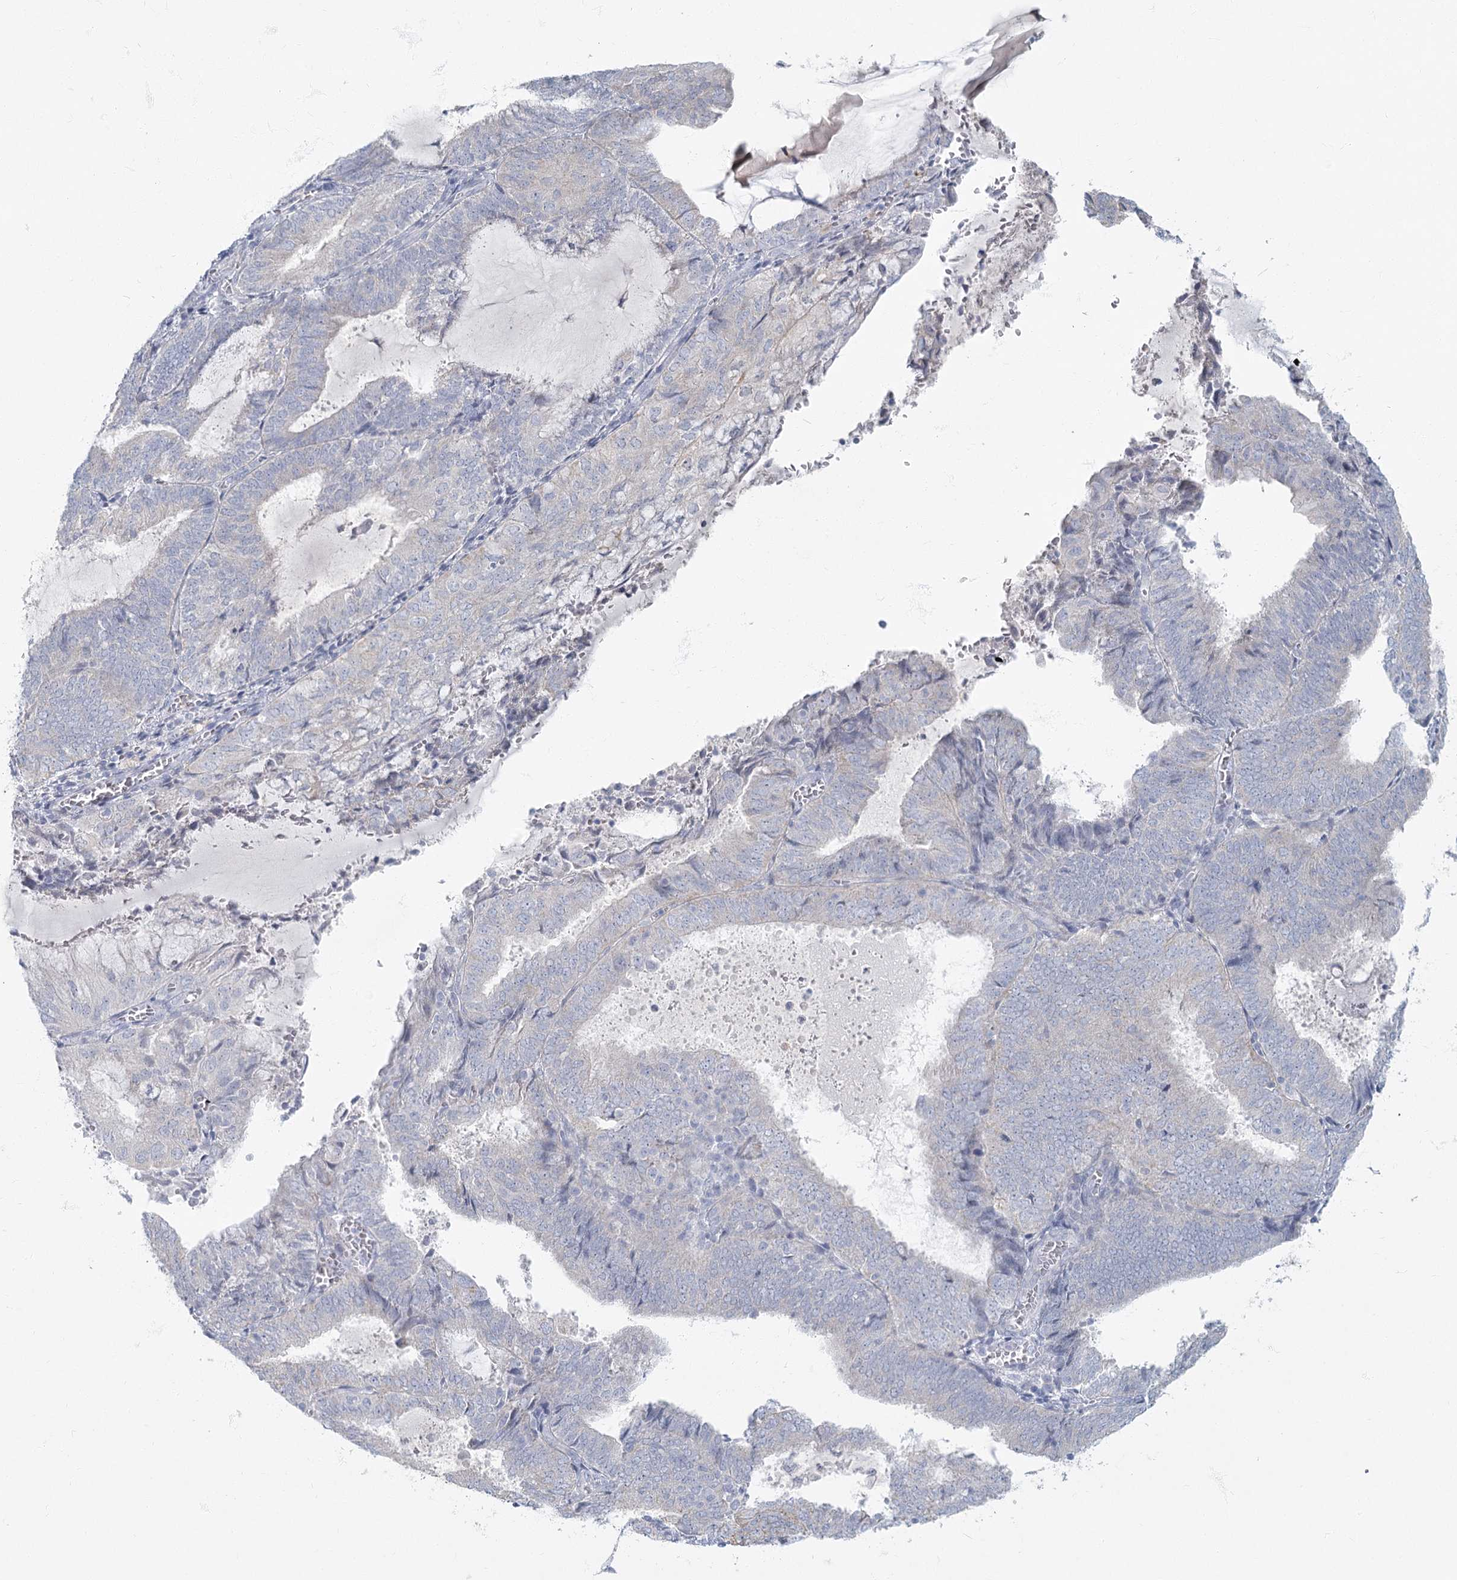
{"staining": {"intensity": "negative", "quantity": "none", "location": "none"}, "tissue": "endometrial cancer", "cell_type": "Tumor cells", "image_type": "cancer", "snomed": [{"axis": "morphology", "description": "Adenocarcinoma, NOS"}, {"axis": "topography", "description": "Endometrium"}], "caption": "High power microscopy micrograph of an immunohistochemistry (IHC) histopathology image of endometrial adenocarcinoma, revealing no significant staining in tumor cells.", "gene": "FAM110C", "patient": {"sex": "female", "age": 81}}